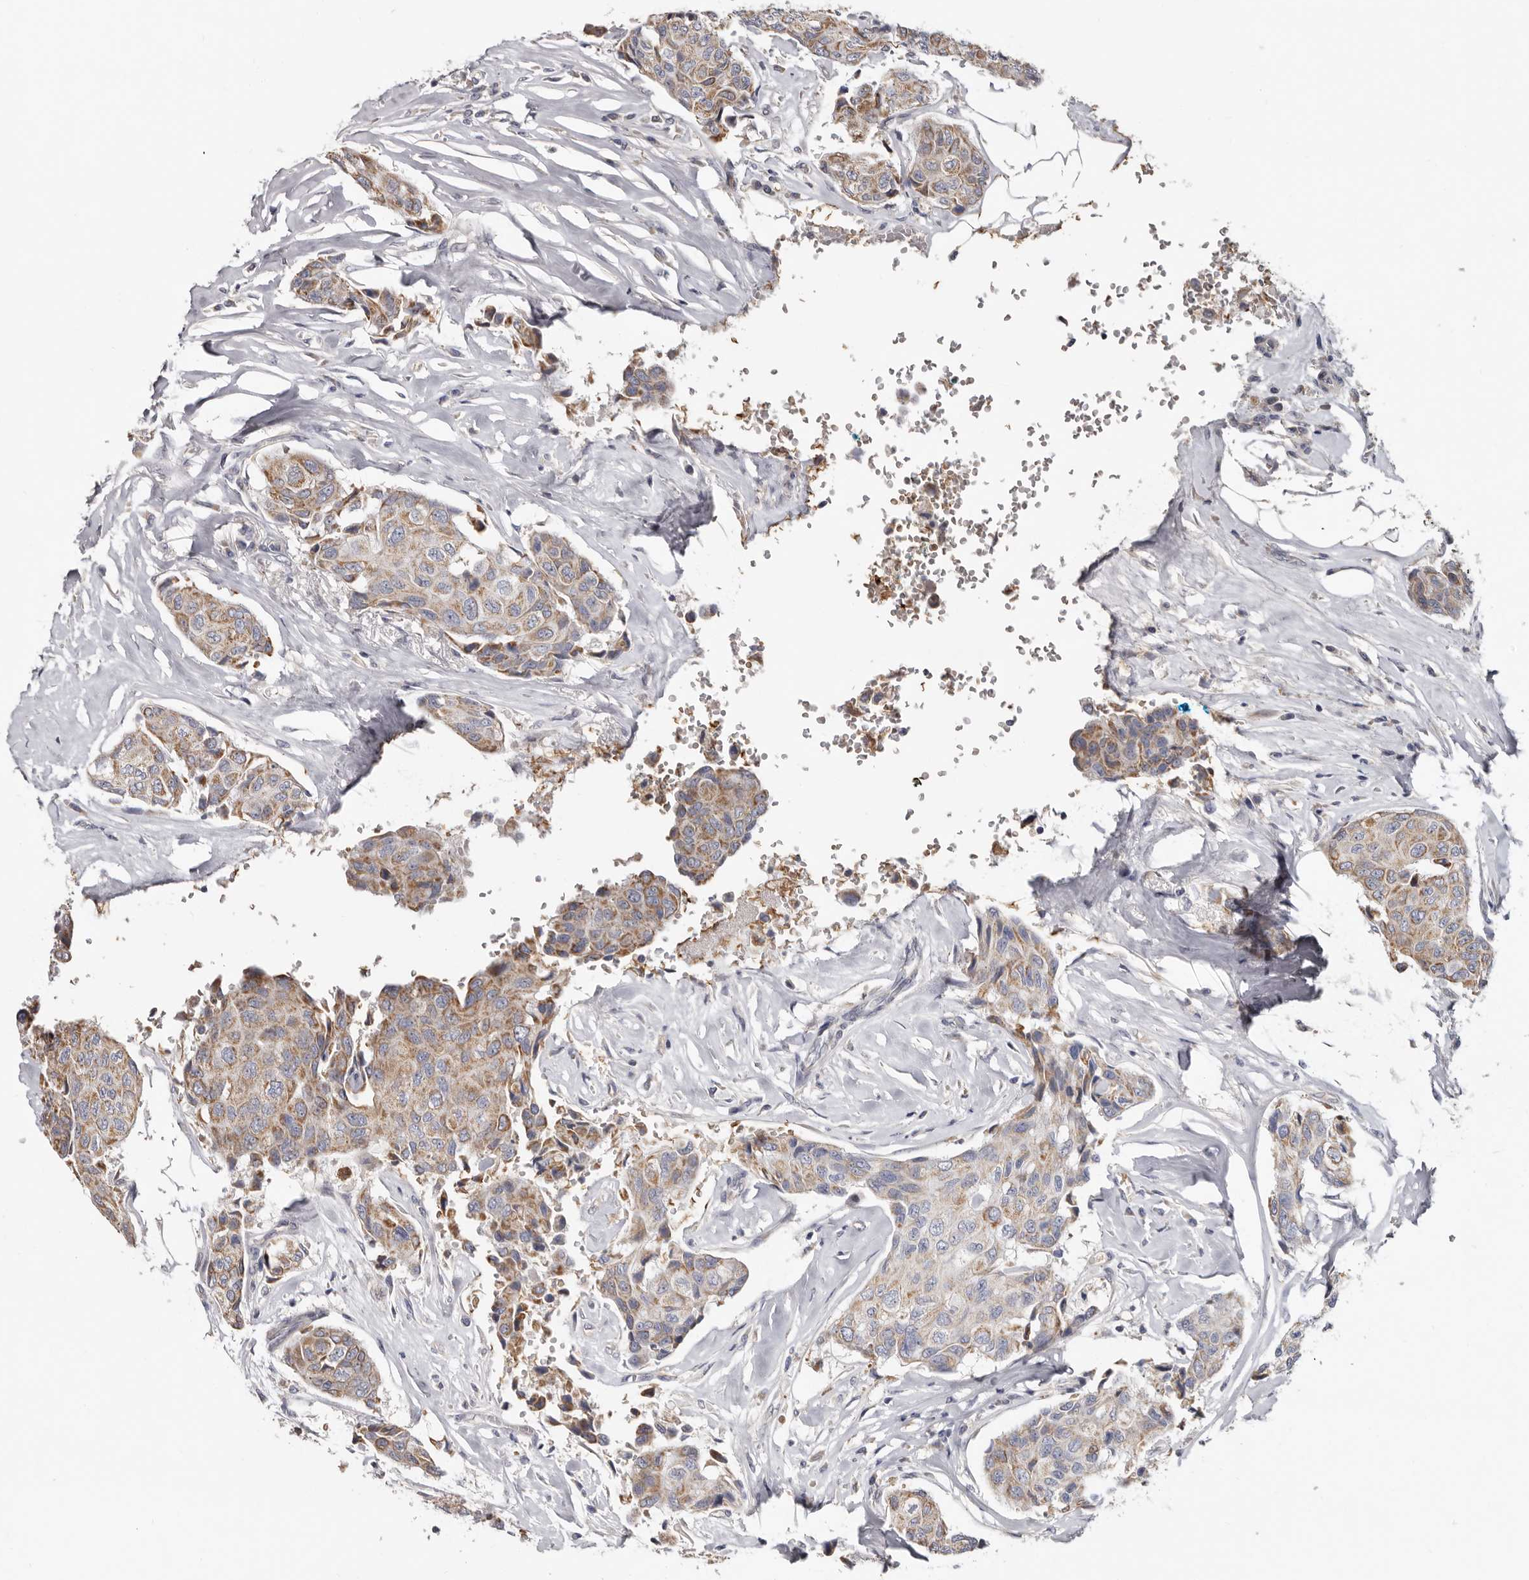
{"staining": {"intensity": "moderate", "quantity": ">75%", "location": "cytoplasmic/membranous"}, "tissue": "breast cancer", "cell_type": "Tumor cells", "image_type": "cancer", "snomed": [{"axis": "morphology", "description": "Duct carcinoma"}, {"axis": "topography", "description": "Breast"}], "caption": "IHC image of neoplastic tissue: human breast intraductal carcinoma stained using immunohistochemistry demonstrates medium levels of moderate protein expression localized specifically in the cytoplasmic/membranous of tumor cells, appearing as a cytoplasmic/membranous brown color.", "gene": "SPTA1", "patient": {"sex": "female", "age": 80}}